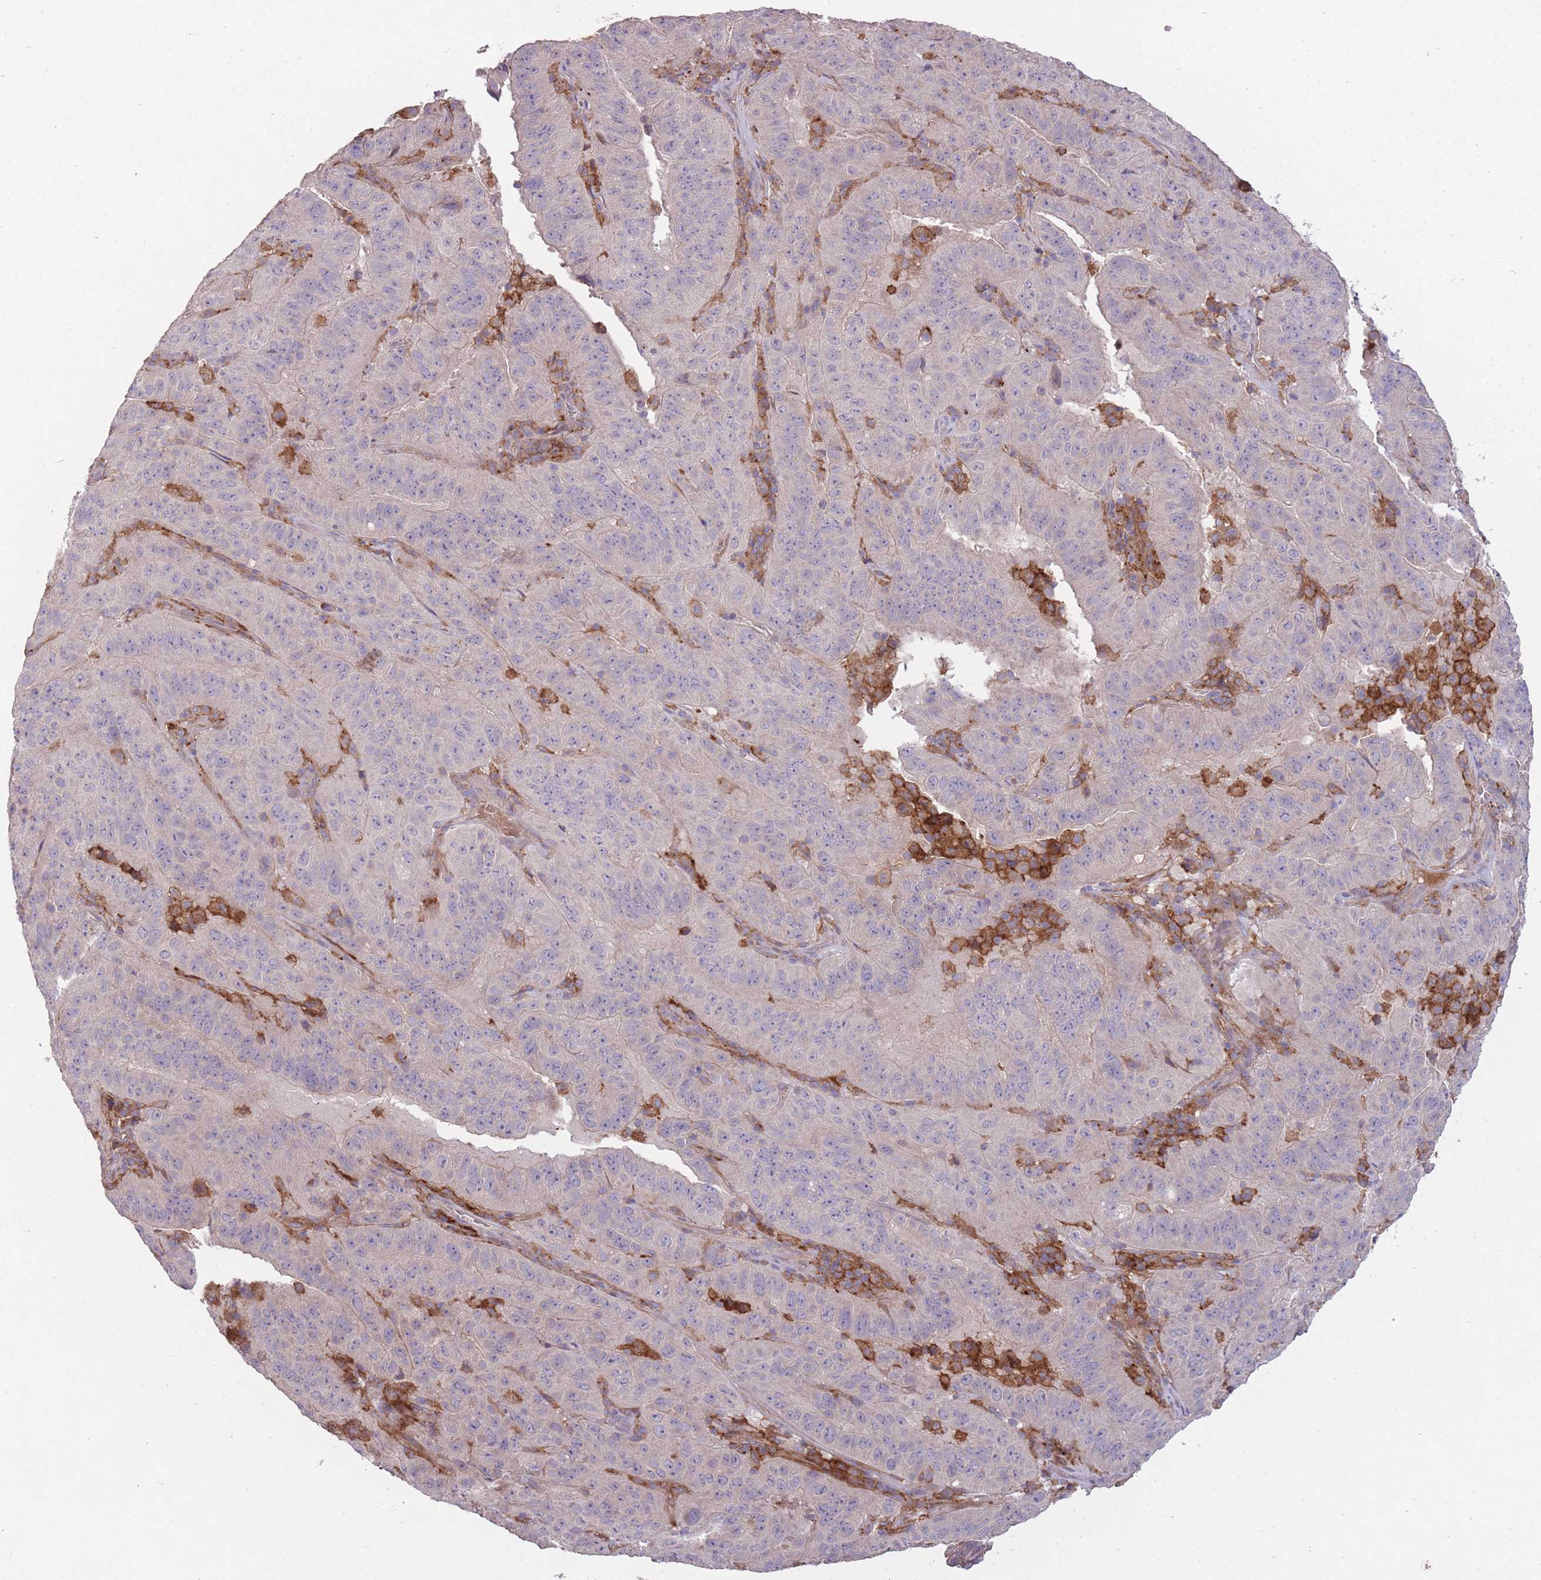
{"staining": {"intensity": "negative", "quantity": "none", "location": "none"}, "tissue": "pancreatic cancer", "cell_type": "Tumor cells", "image_type": "cancer", "snomed": [{"axis": "morphology", "description": "Adenocarcinoma, NOS"}, {"axis": "topography", "description": "Pancreas"}], "caption": "An IHC micrograph of pancreatic adenocarcinoma is shown. There is no staining in tumor cells of pancreatic adenocarcinoma.", "gene": "OR2V2", "patient": {"sex": "male", "age": 63}}